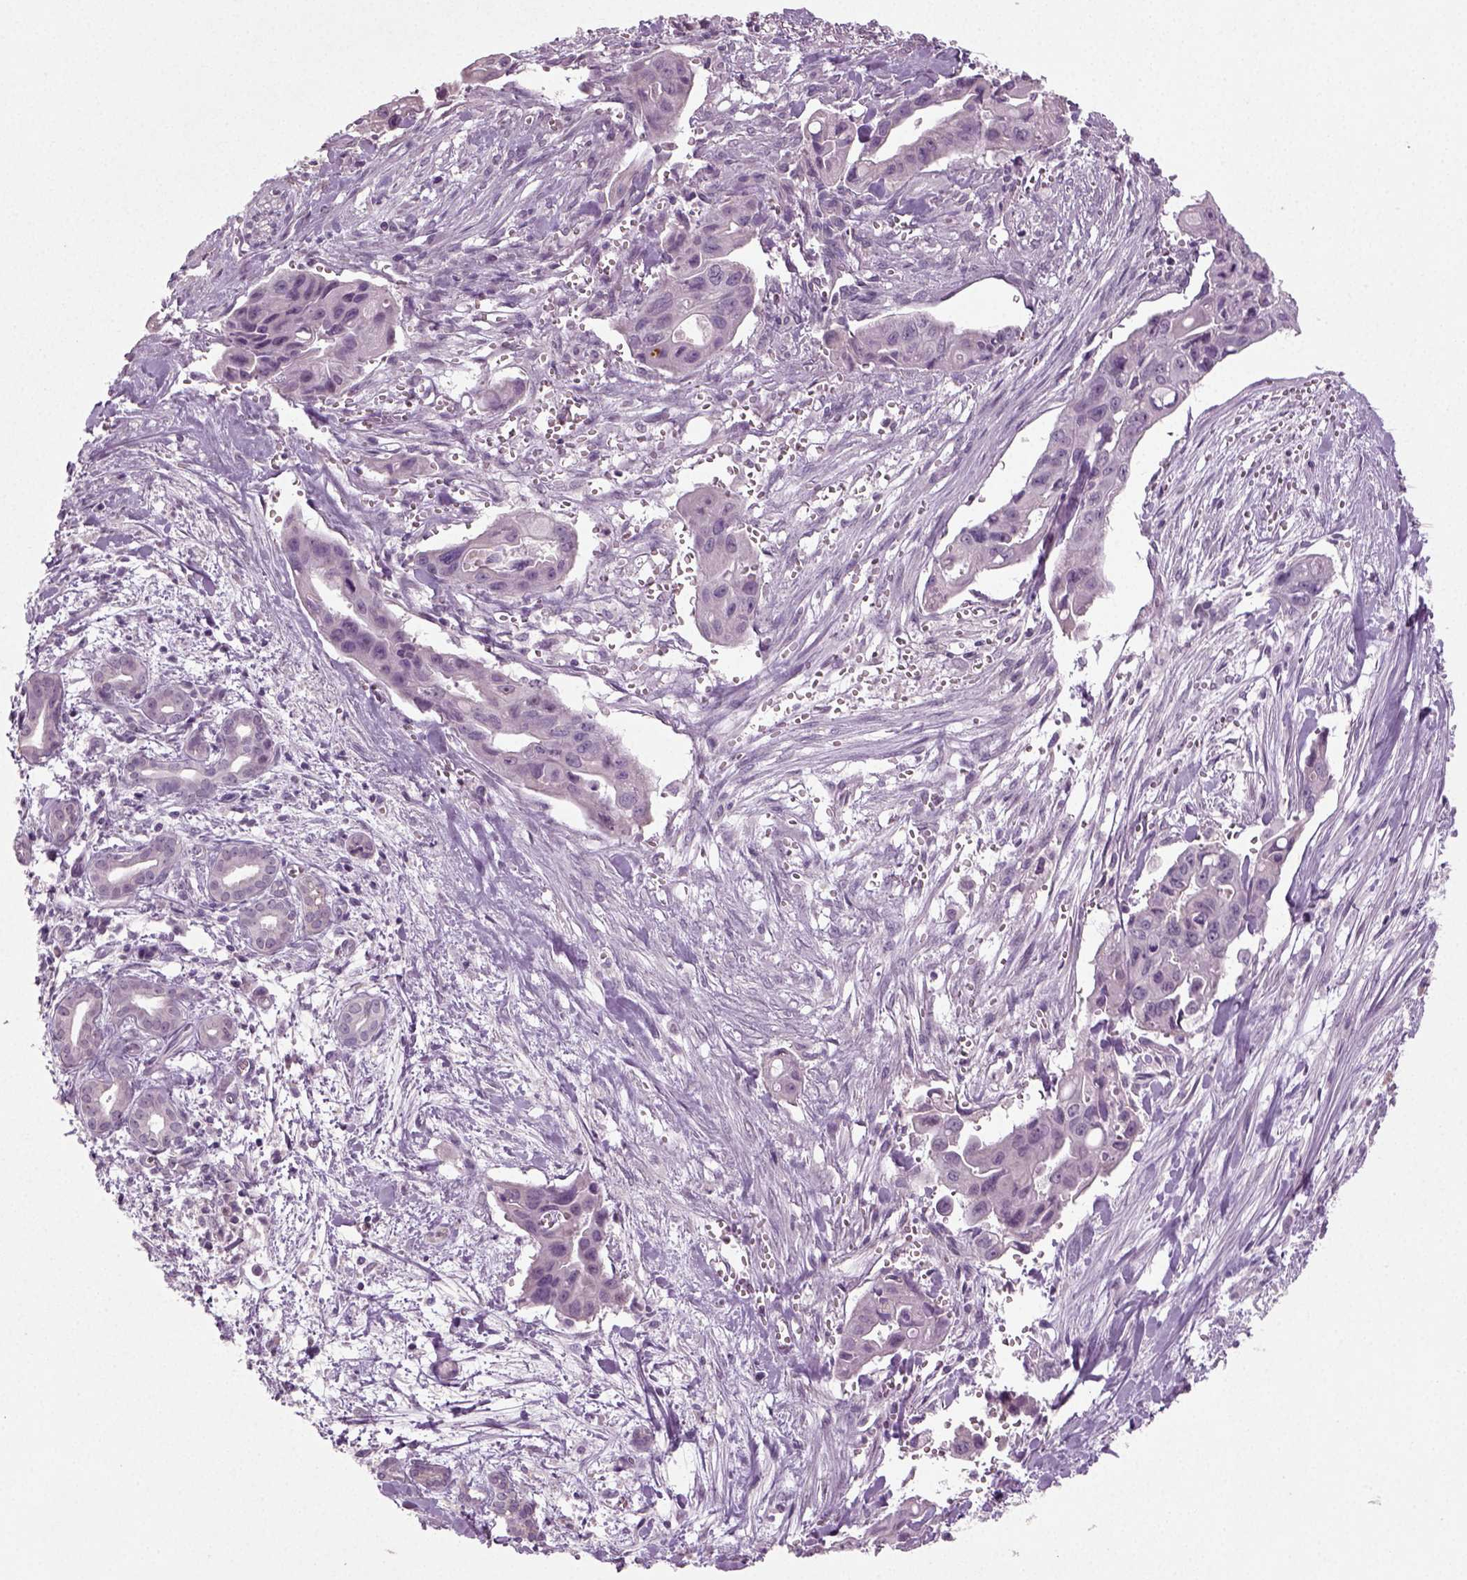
{"staining": {"intensity": "negative", "quantity": "none", "location": "none"}, "tissue": "pancreatic cancer", "cell_type": "Tumor cells", "image_type": "cancer", "snomed": [{"axis": "morphology", "description": "Adenocarcinoma, NOS"}, {"axis": "topography", "description": "Pancreas"}], "caption": "Immunohistochemistry micrograph of neoplastic tissue: human pancreatic cancer stained with DAB (3,3'-diaminobenzidine) reveals no significant protein expression in tumor cells. The staining is performed using DAB brown chromogen with nuclei counter-stained in using hematoxylin.", "gene": "SYNGAP1", "patient": {"sex": "male", "age": 60}}